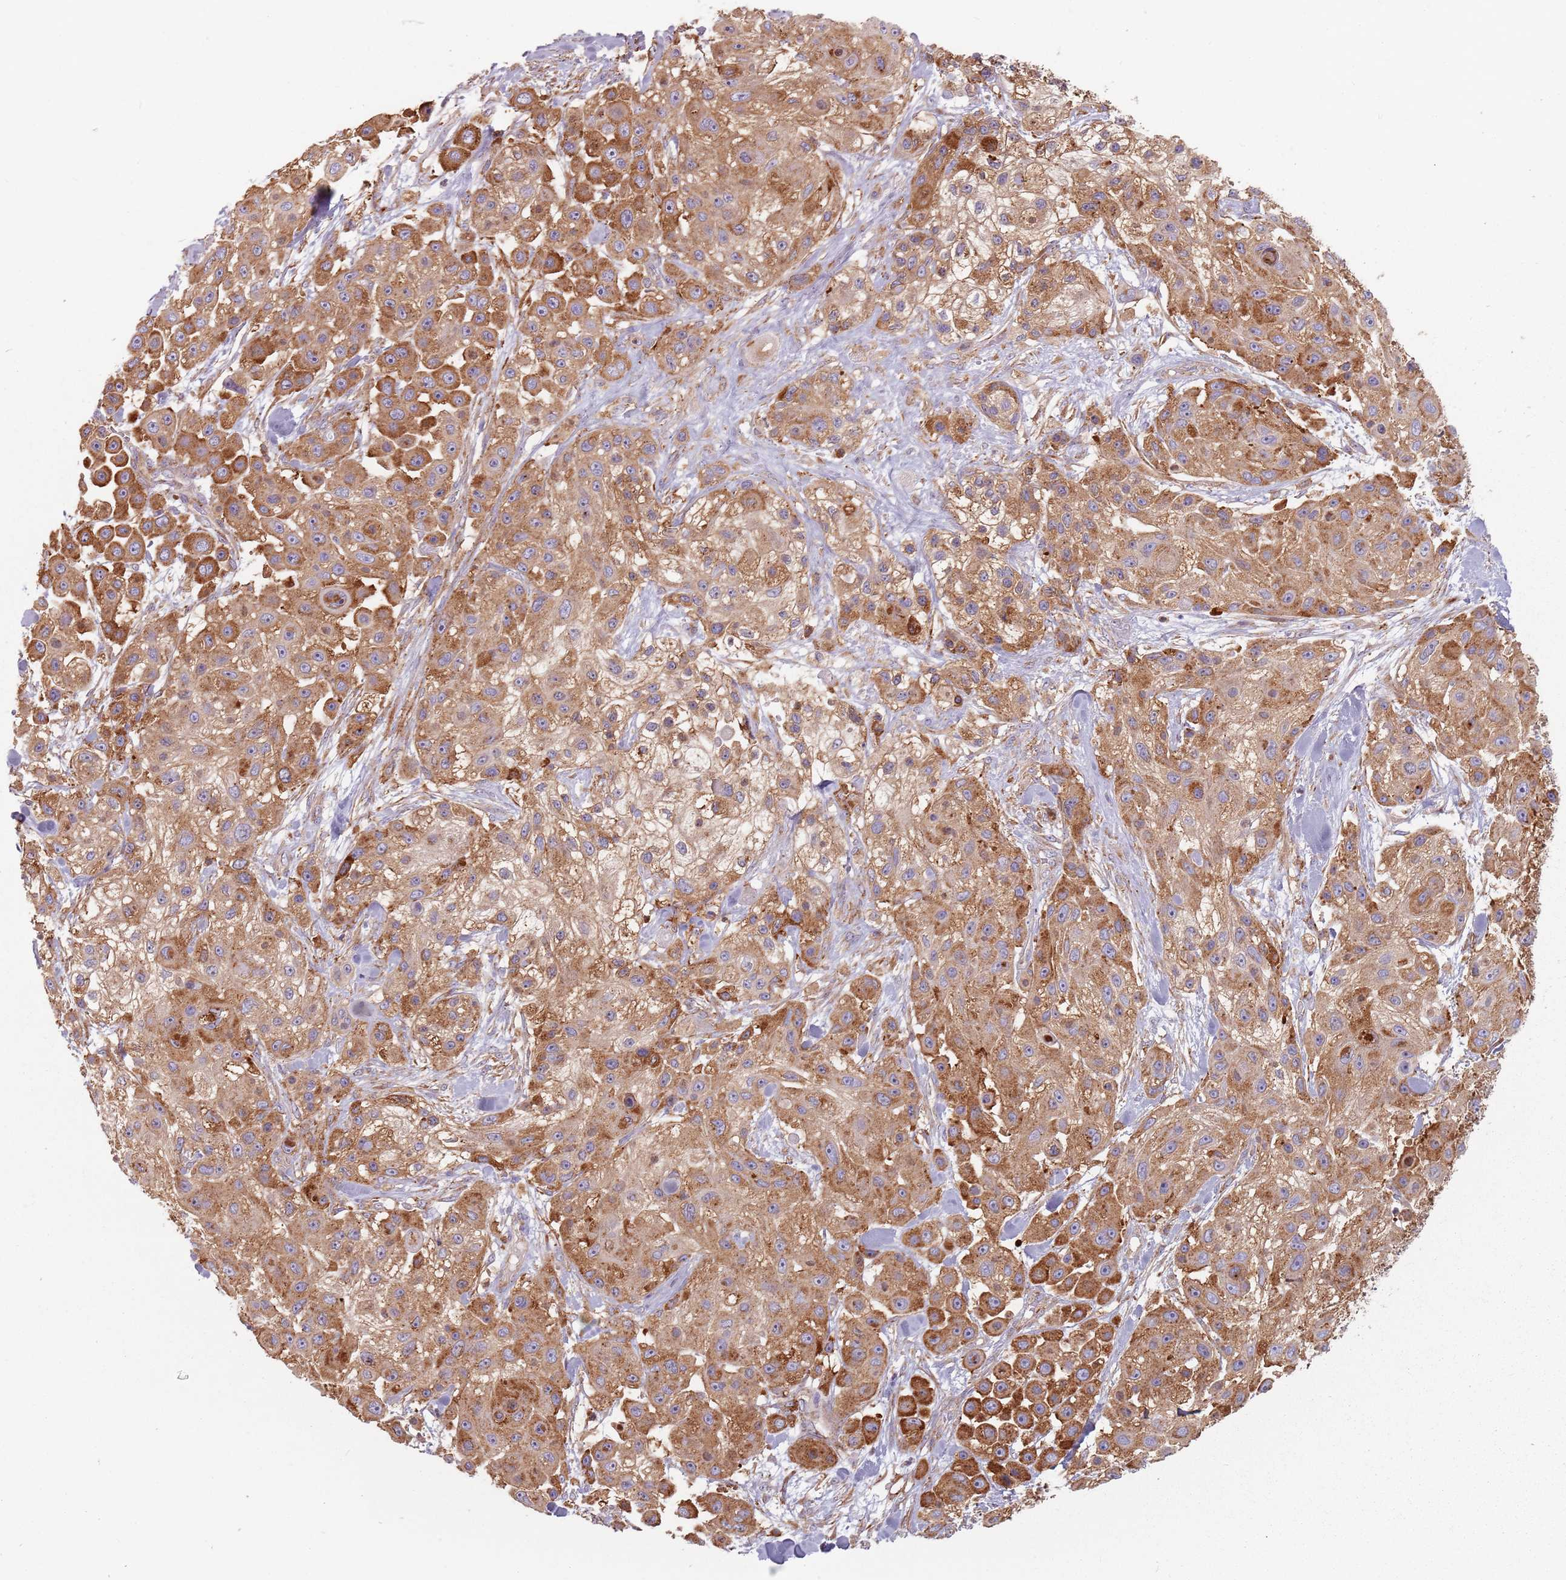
{"staining": {"intensity": "strong", "quantity": ">75%", "location": "cytoplasmic/membranous"}, "tissue": "skin cancer", "cell_type": "Tumor cells", "image_type": "cancer", "snomed": [{"axis": "morphology", "description": "Squamous cell carcinoma, NOS"}, {"axis": "topography", "description": "Skin"}], "caption": "A micrograph of human squamous cell carcinoma (skin) stained for a protein reveals strong cytoplasmic/membranous brown staining in tumor cells.", "gene": "TPD52L2", "patient": {"sex": "male", "age": 67}}